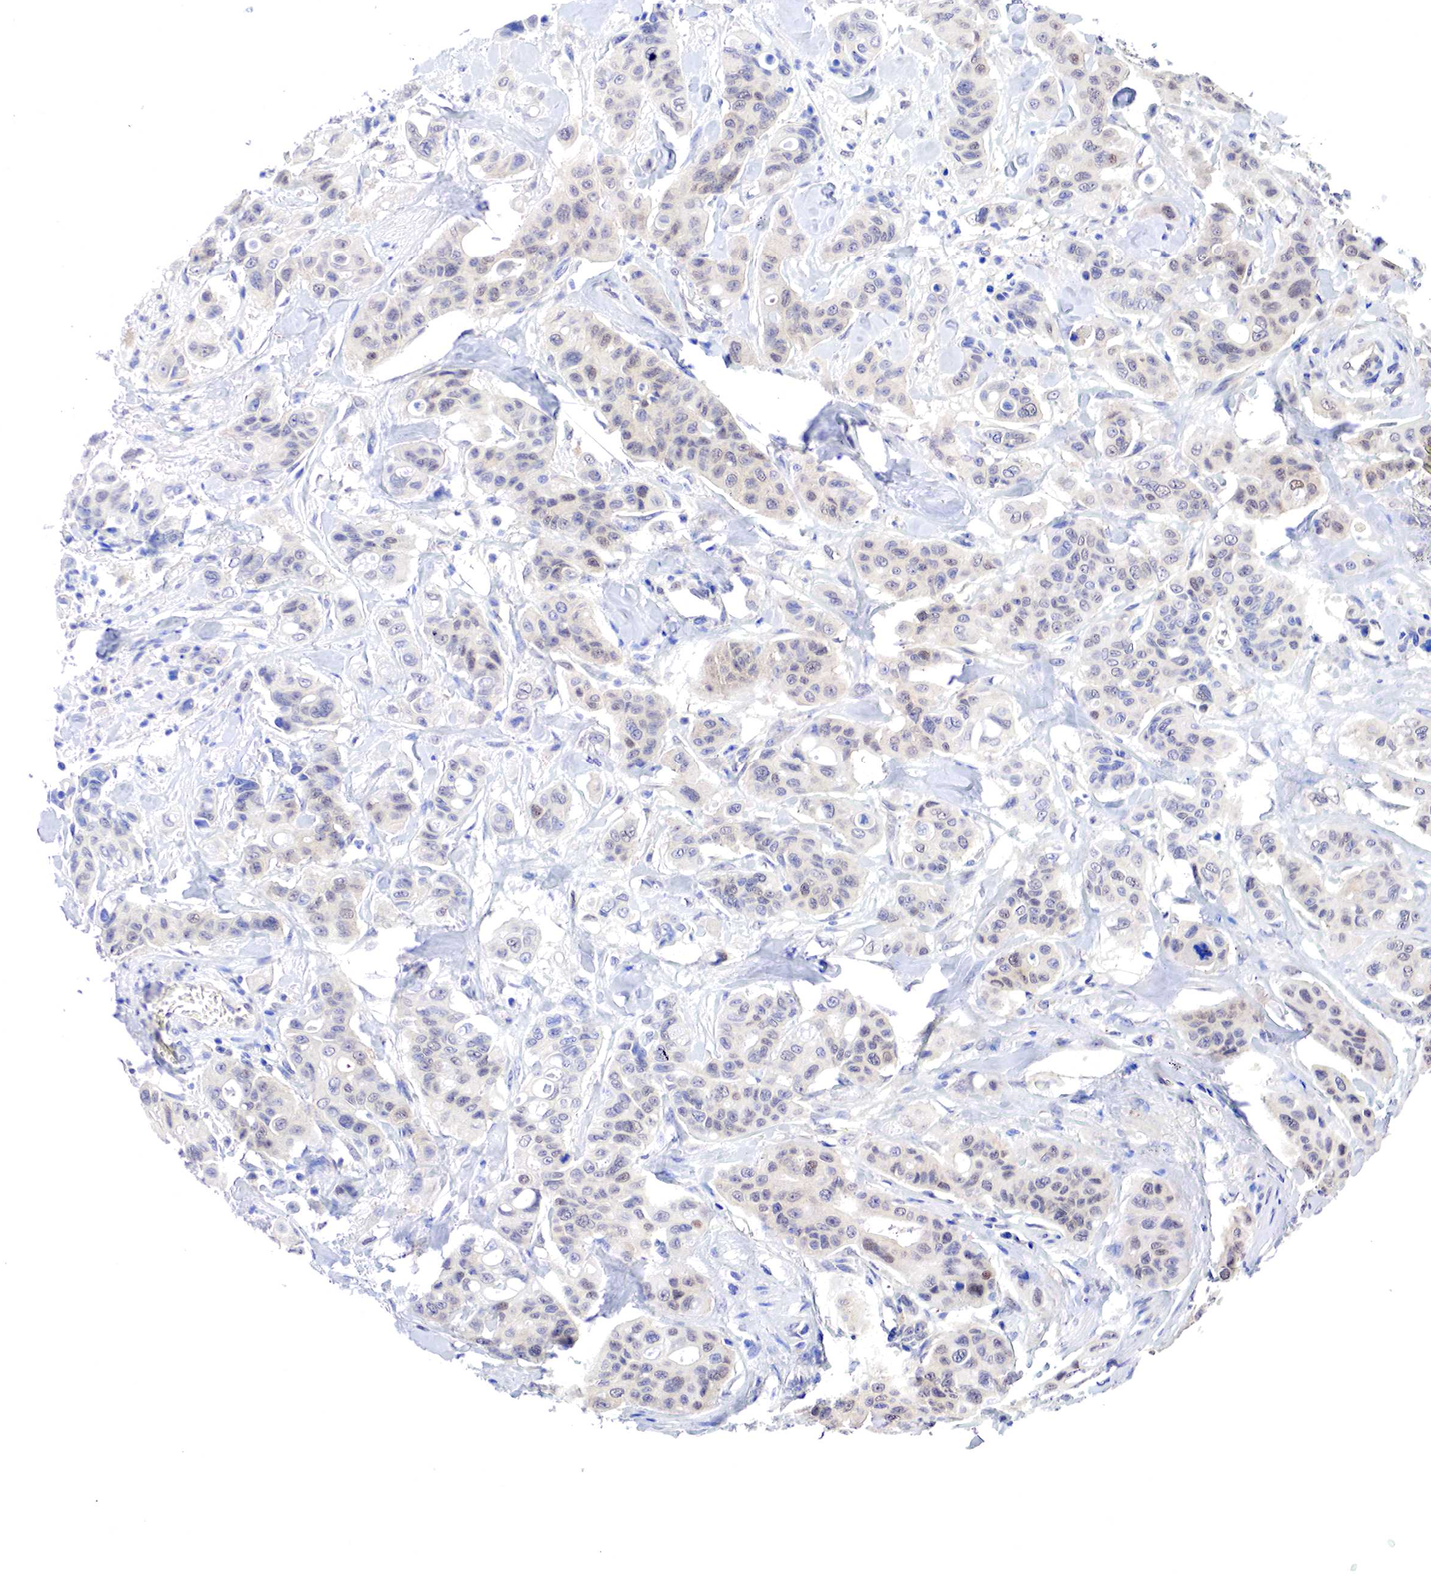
{"staining": {"intensity": "weak", "quantity": "25%-75%", "location": "cytoplasmic/membranous,nuclear"}, "tissue": "colorectal cancer", "cell_type": "Tumor cells", "image_type": "cancer", "snomed": [{"axis": "morphology", "description": "Adenocarcinoma, NOS"}, {"axis": "topography", "description": "Colon"}], "caption": "Colorectal cancer stained for a protein (brown) displays weak cytoplasmic/membranous and nuclear positive expression in approximately 25%-75% of tumor cells.", "gene": "PABIR2", "patient": {"sex": "female", "age": 70}}